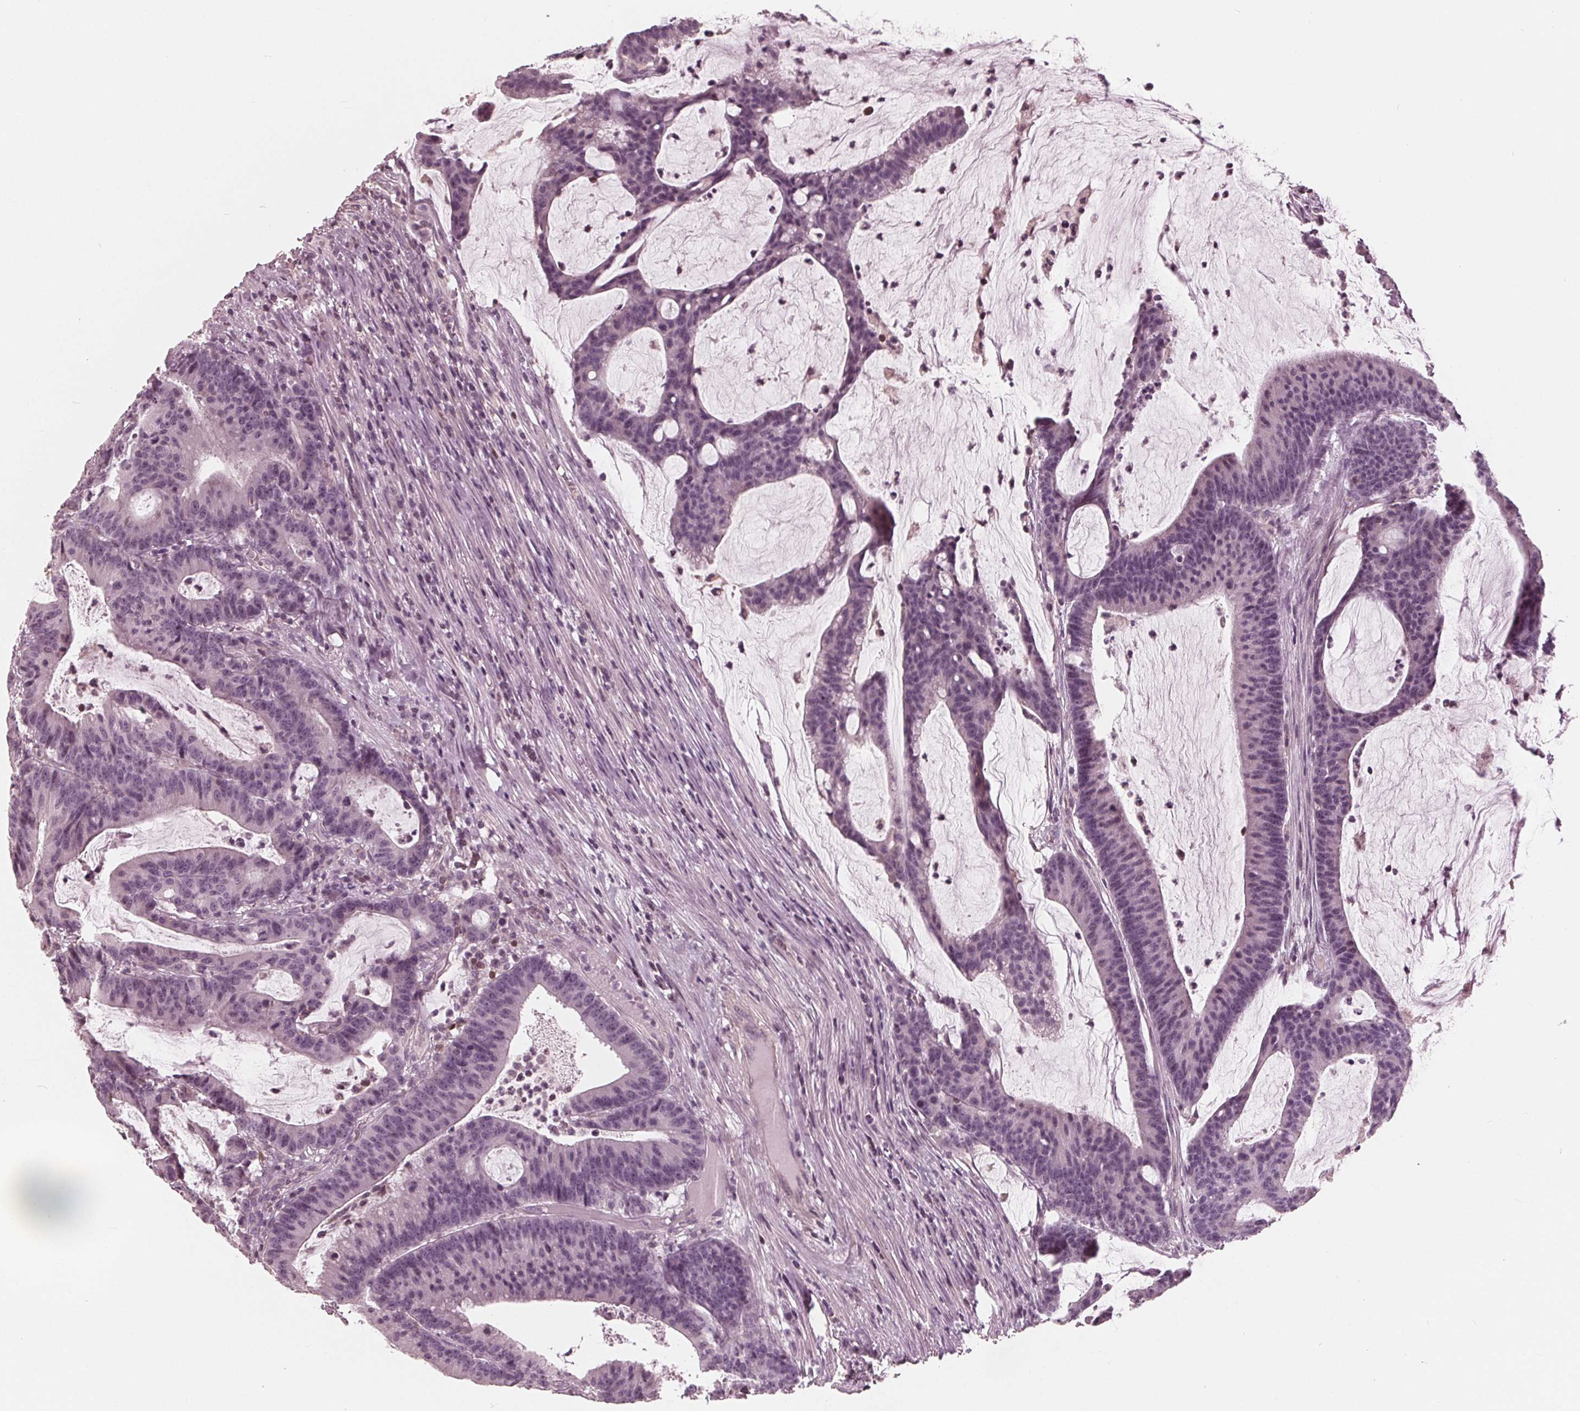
{"staining": {"intensity": "negative", "quantity": "none", "location": "none"}, "tissue": "colorectal cancer", "cell_type": "Tumor cells", "image_type": "cancer", "snomed": [{"axis": "morphology", "description": "Adenocarcinoma, NOS"}, {"axis": "topography", "description": "Colon"}], "caption": "An immunohistochemistry (IHC) photomicrograph of colorectal cancer is shown. There is no staining in tumor cells of colorectal cancer. (DAB IHC with hematoxylin counter stain).", "gene": "ING3", "patient": {"sex": "female", "age": 78}}